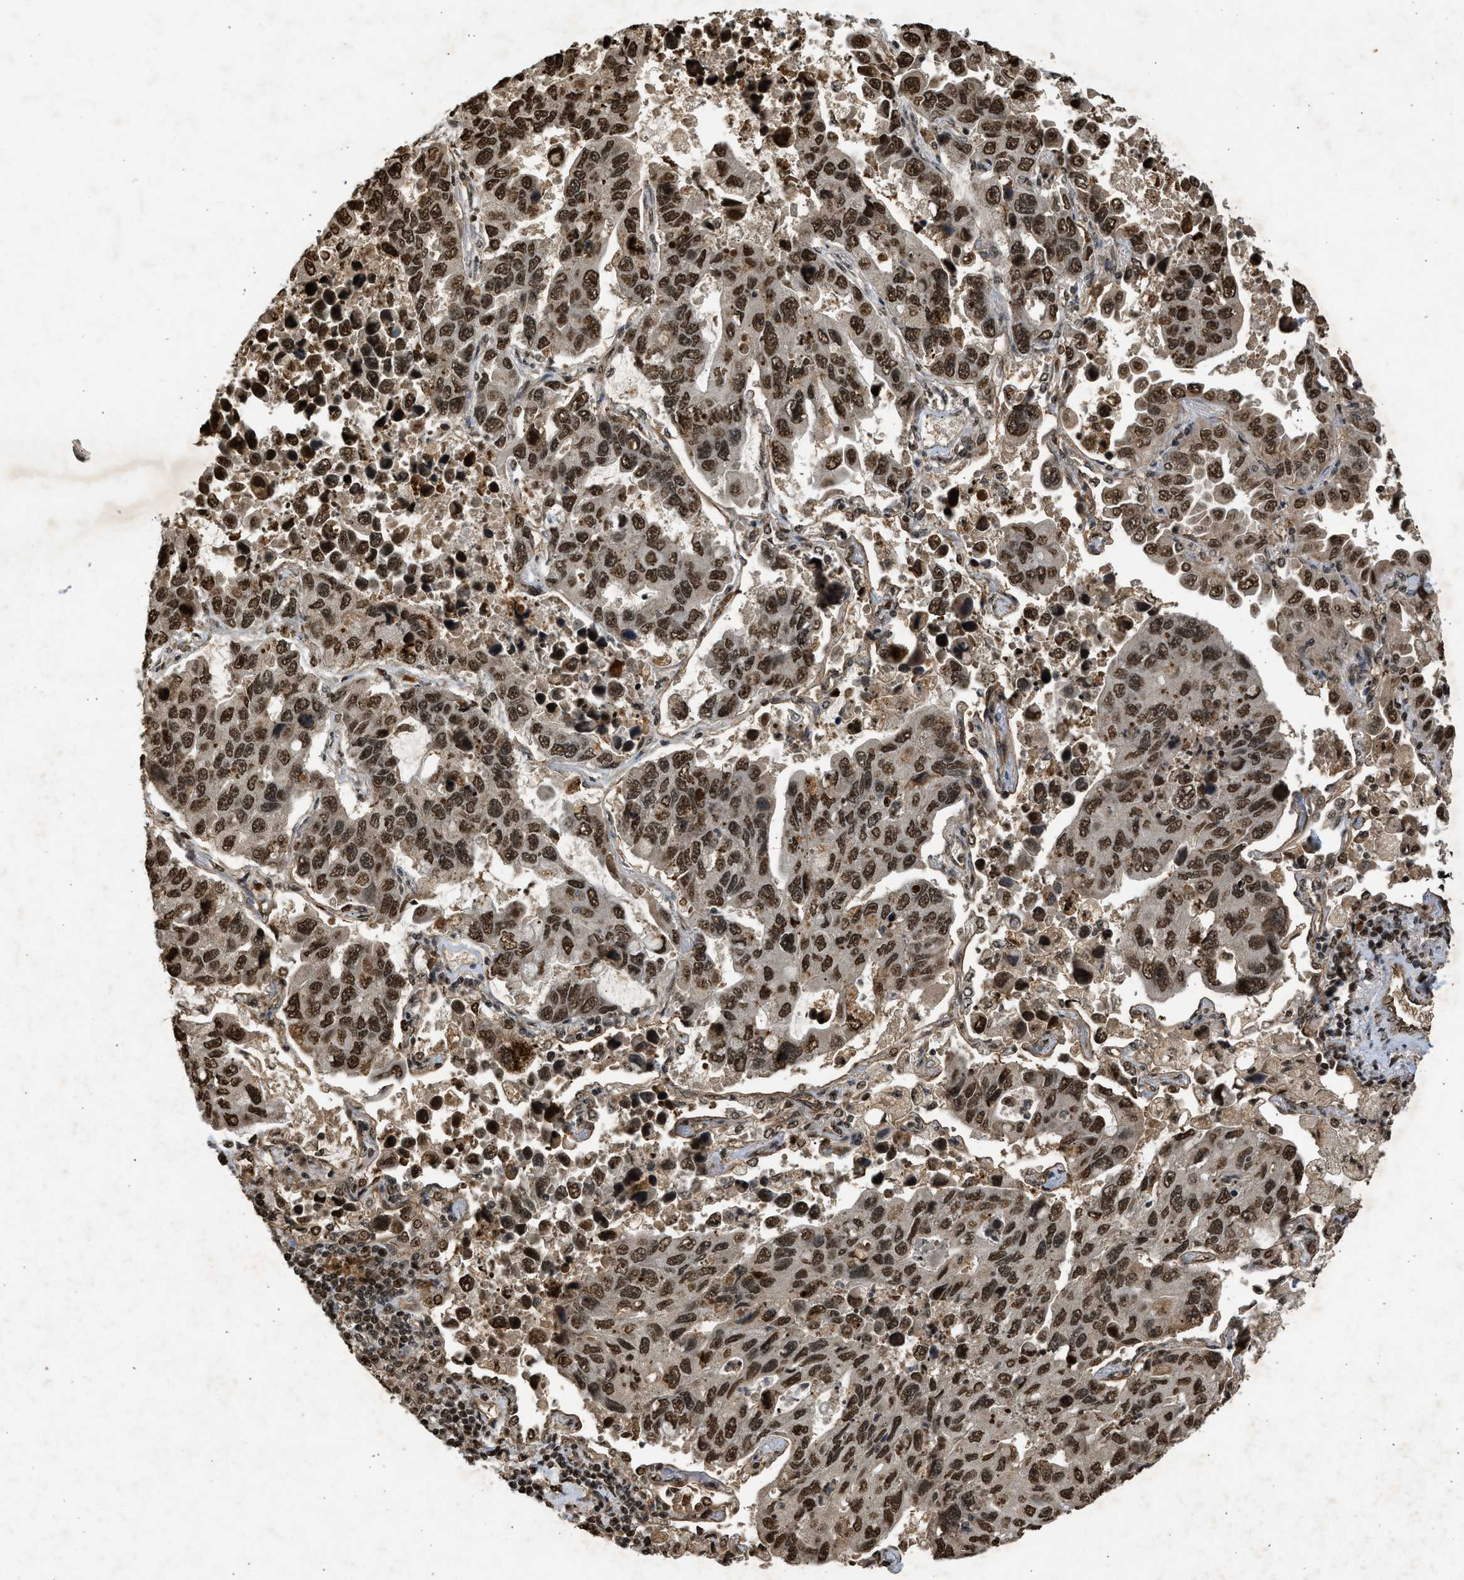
{"staining": {"intensity": "strong", "quantity": ">75%", "location": "cytoplasmic/membranous,nuclear"}, "tissue": "lung cancer", "cell_type": "Tumor cells", "image_type": "cancer", "snomed": [{"axis": "morphology", "description": "Adenocarcinoma, NOS"}, {"axis": "topography", "description": "Lung"}], "caption": "Protein staining shows strong cytoplasmic/membranous and nuclear positivity in approximately >75% of tumor cells in lung cancer. (DAB IHC with brightfield microscopy, high magnification).", "gene": "TFDP2", "patient": {"sex": "male", "age": 64}}